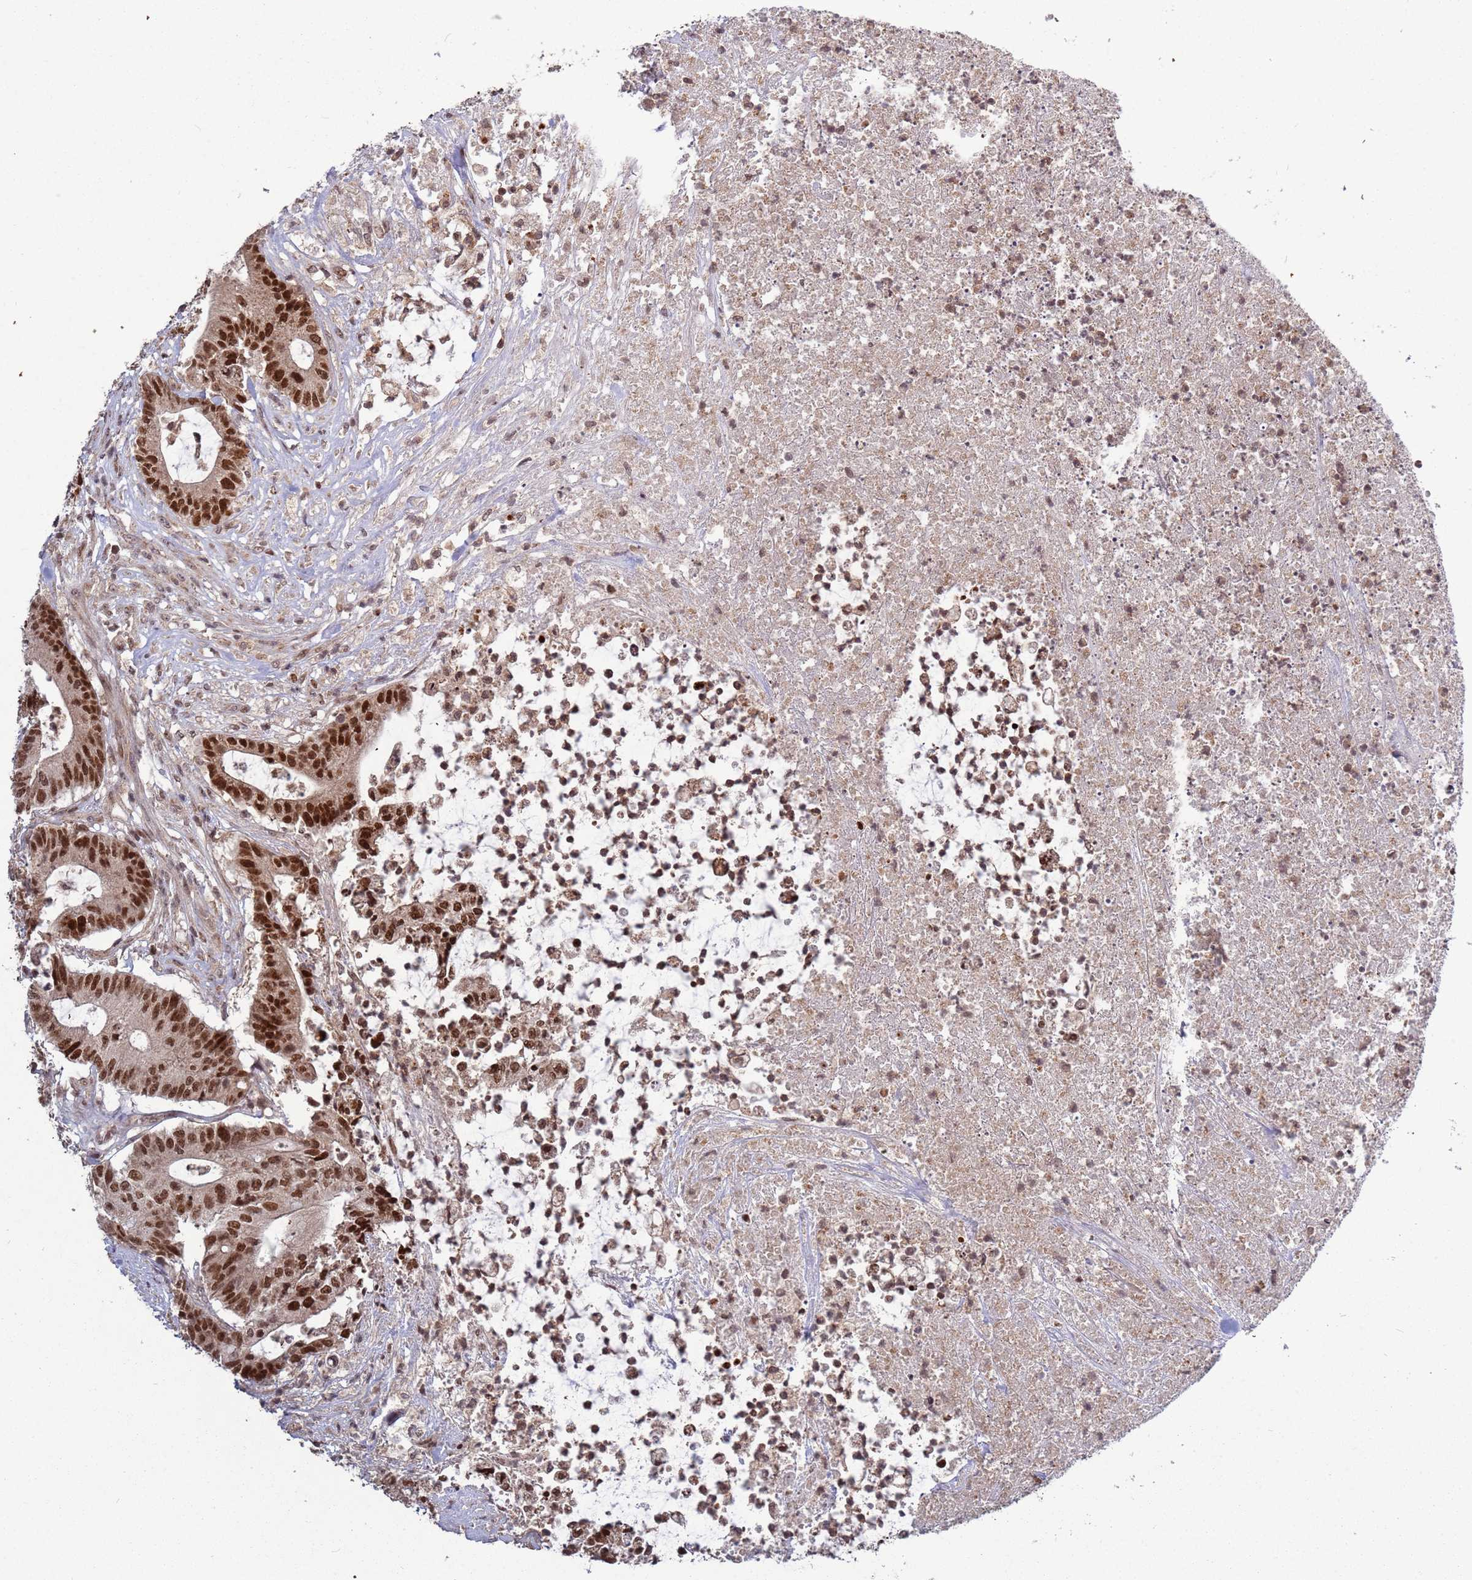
{"staining": {"intensity": "strong", "quantity": ">75%", "location": "nuclear"}, "tissue": "colorectal cancer", "cell_type": "Tumor cells", "image_type": "cancer", "snomed": [{"axis": "morphology", "description": "Adenocarcinoma, NOS"}, {"axis": "topography", "description": "Colon"}], "caption": "About >75% of tumor cells in human colorectal adenocarcinoma show strong nuclear protein expression as visualized by brown immunohistochemical staining.", "gene": "RCOR2", "patient": {"sex": "female", "age": 84}}